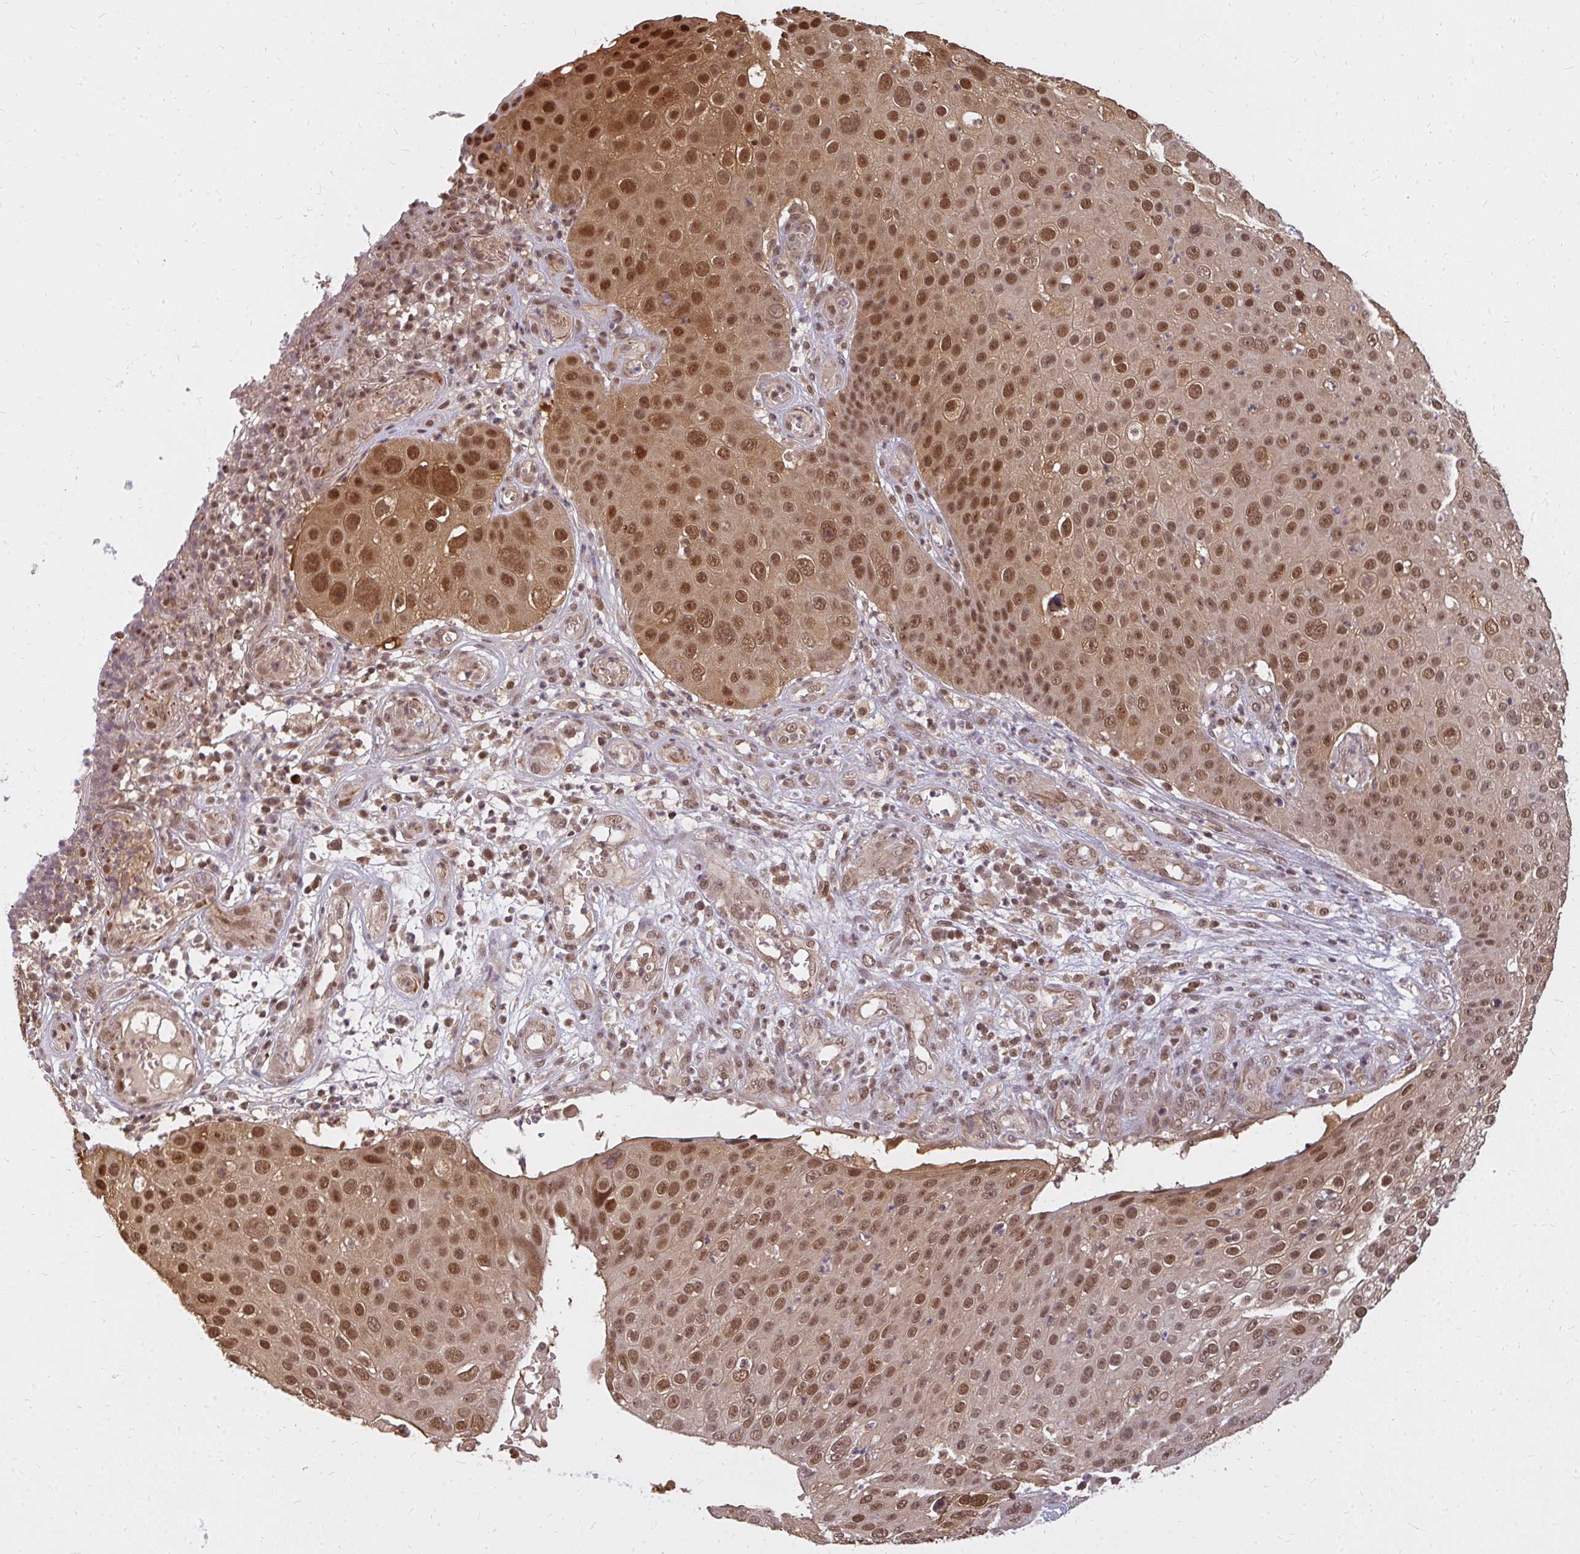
{"staining": {"intensity": "moderate", "quantity": ">75%", "location": "nuclear"}, "tissue": "skin cancer", "cell_type": "Tumor cells", "image_type": "cancer", "snomed": [{"axis": "morphology", "description": "Squamous cell carcinoma, NOS"}, {"axis": "topography", "description": "Skin"}], "caption": "Skin cancer (squamous cell carcinoma) stained with immunohistochemistry reveals moderate nuclear staining in about >75% of tumor cells. The staining is performed using DAB brown chromogen to label protein expression. The nuclei are counter-stained blue using hematoxylin.", "gene": "GTF3C6", "patient": {"sex": "male", "age": 71}}